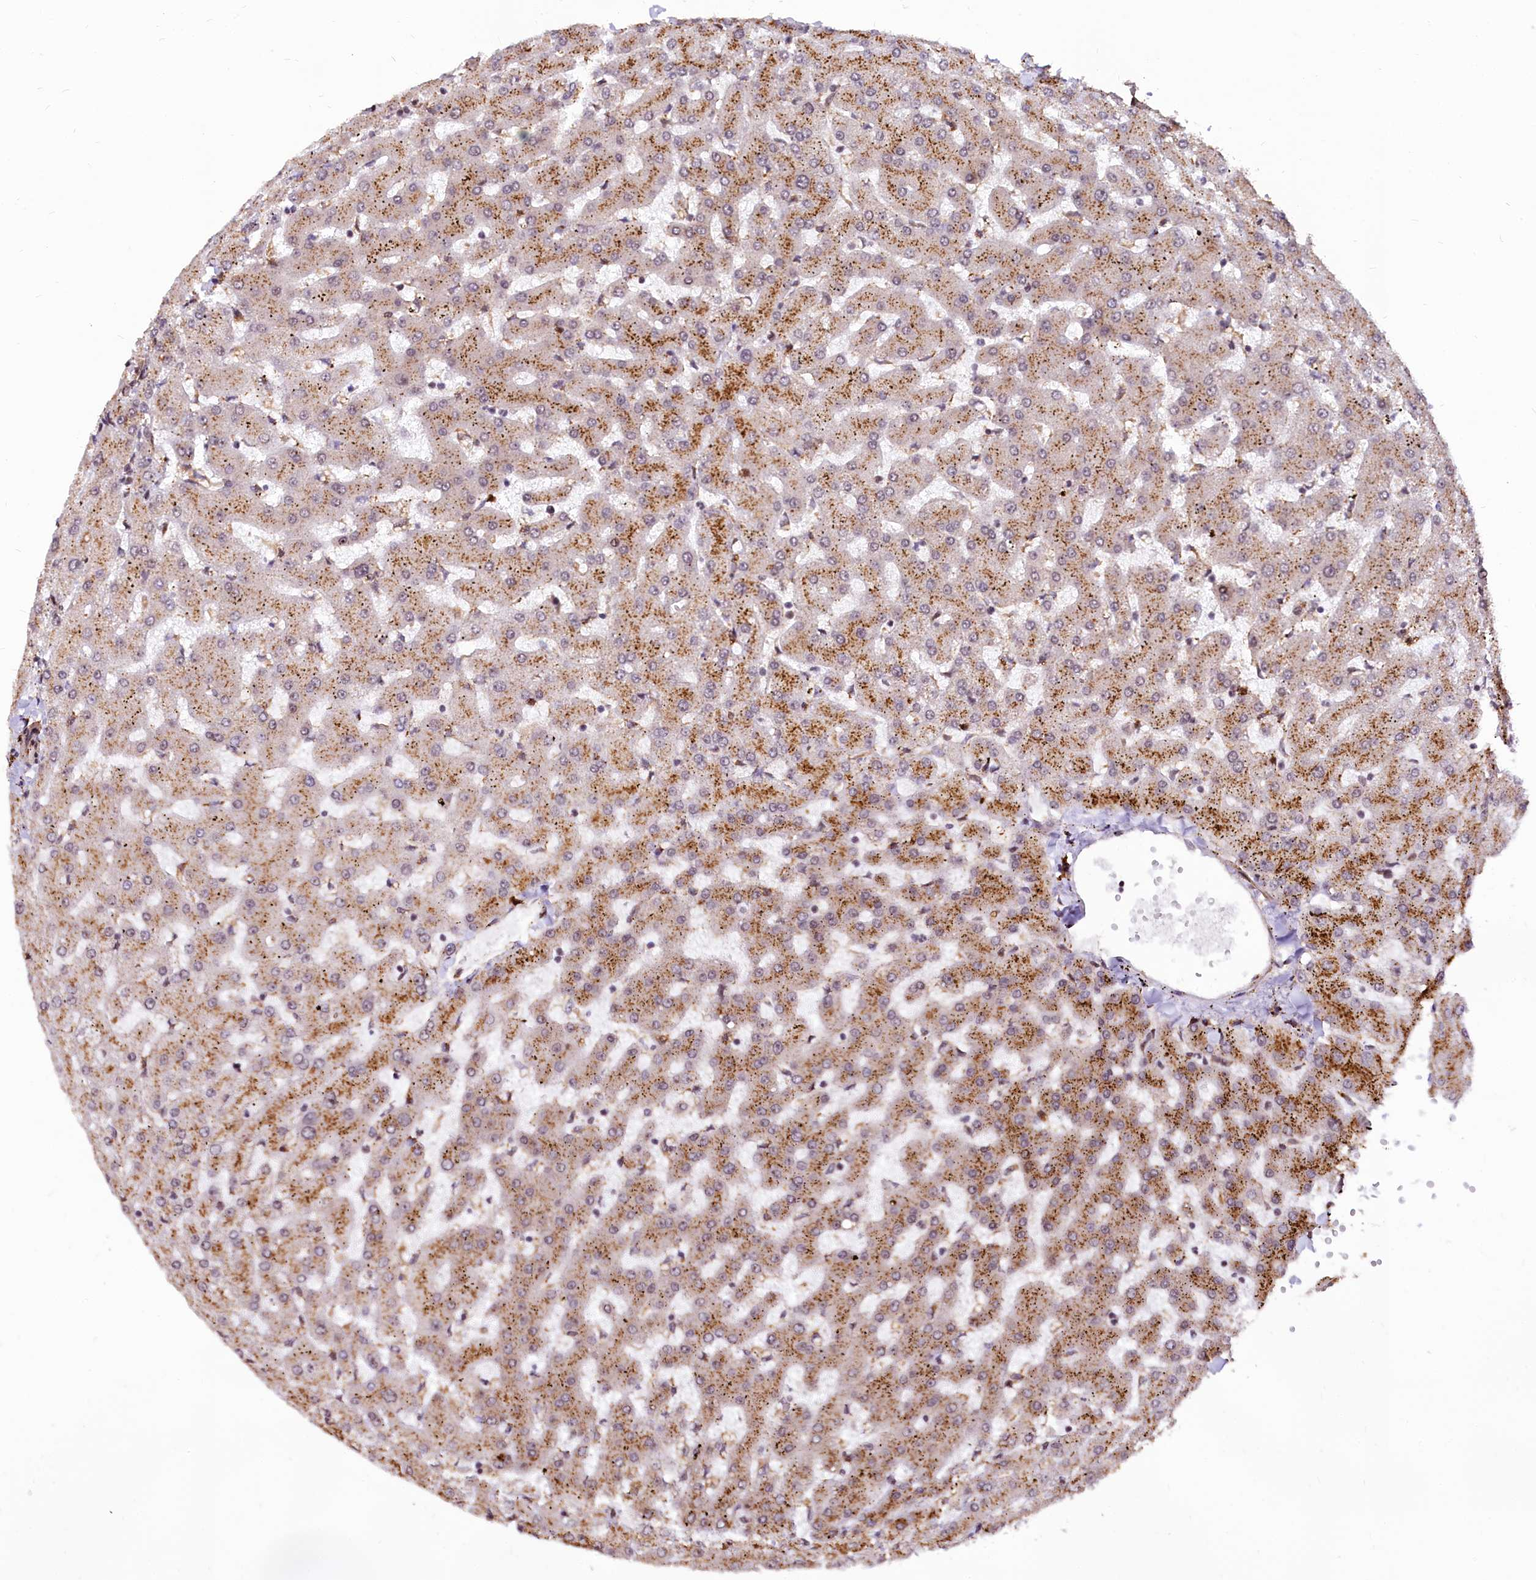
{"staining": {"intensity": "moderate", "quantity": "25%-75%", "location": "cytoplasmic/membranous,nuclear"}, "tissue": "liver", "cell_type": "Cholangiocytes", "image_type": "normal", "snomed": [{"axis": "morphology", "description": "Normal tissue, NOS"}, {"axis": "topography", "description": "Liver"}], "caption": "Immunohistochemical staining of normal liver reveals medium levels of moderate cytoplasmic/membranous,nuclear expression in approximately 25%-75% of cholangiocytes. The staining was performed using DAB, with brown indicating positive protein expression. Nuclei are stained blue with hematoxylin.", "gene": "PDS5B", "patient": {"sex": "female", "age": 63}}